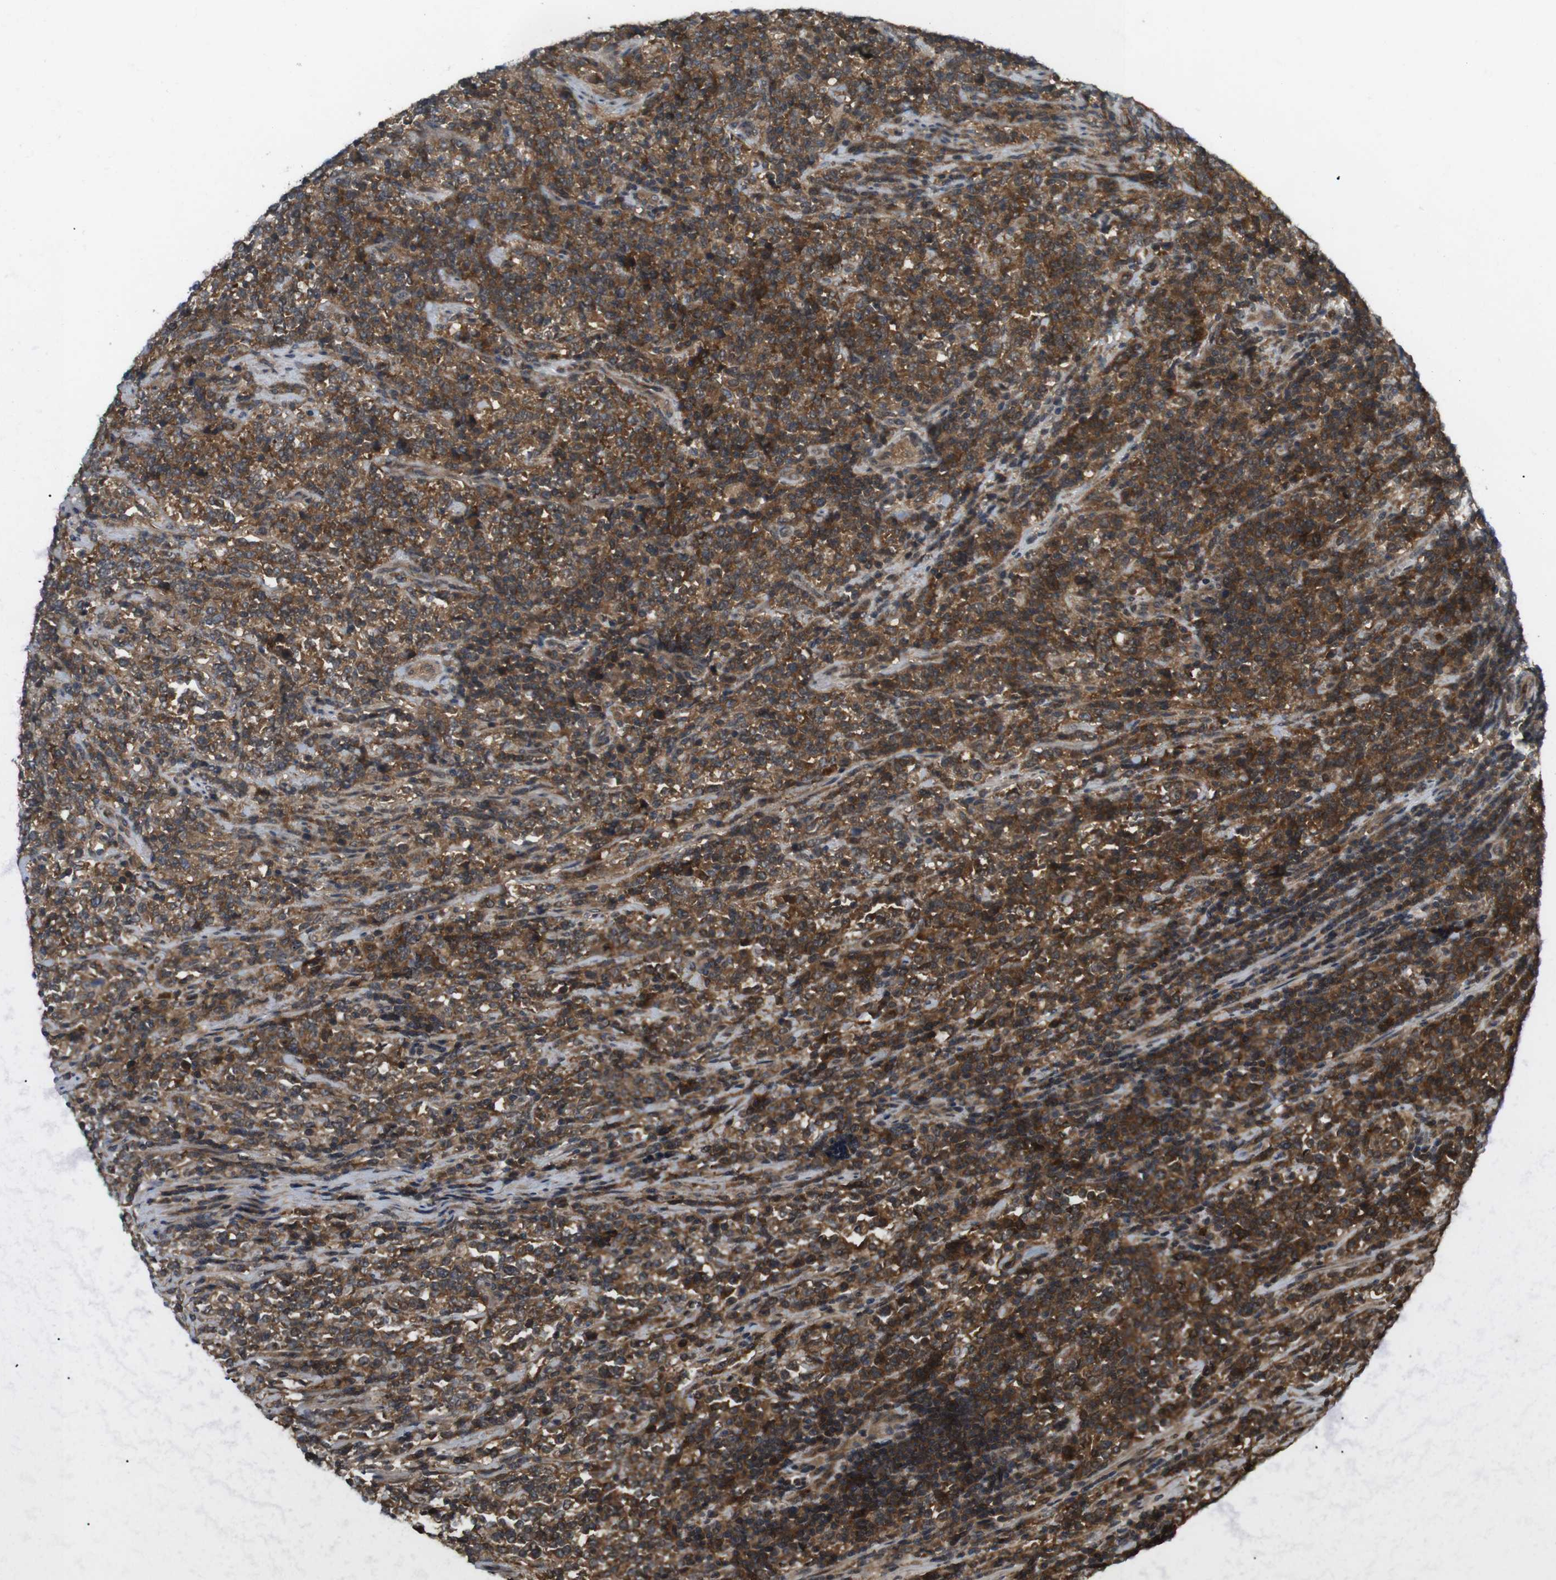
{"staining": {"intensity": "strong", "quantity": ">75%", "location": "cytoplasmic/membranous"}, "tissue": "lymphoma", "cell_type": "Tumor cells", "image_type": "cancer", "snomed": [{"axis": "morphology", "description": "Malignant lymphoma, non-Hodgkin's type, High grade"}, {"axis": "topography", "description": "Soft tissue"}], "caption": "Lymphoma was stained to show a protein in brown. There is high levels of strong cytoplasmic/membranous positivity in approximately >75% of tumor cells.", "gene": "NFKBIE", "patient": {"sex": "male", "age": 18}}